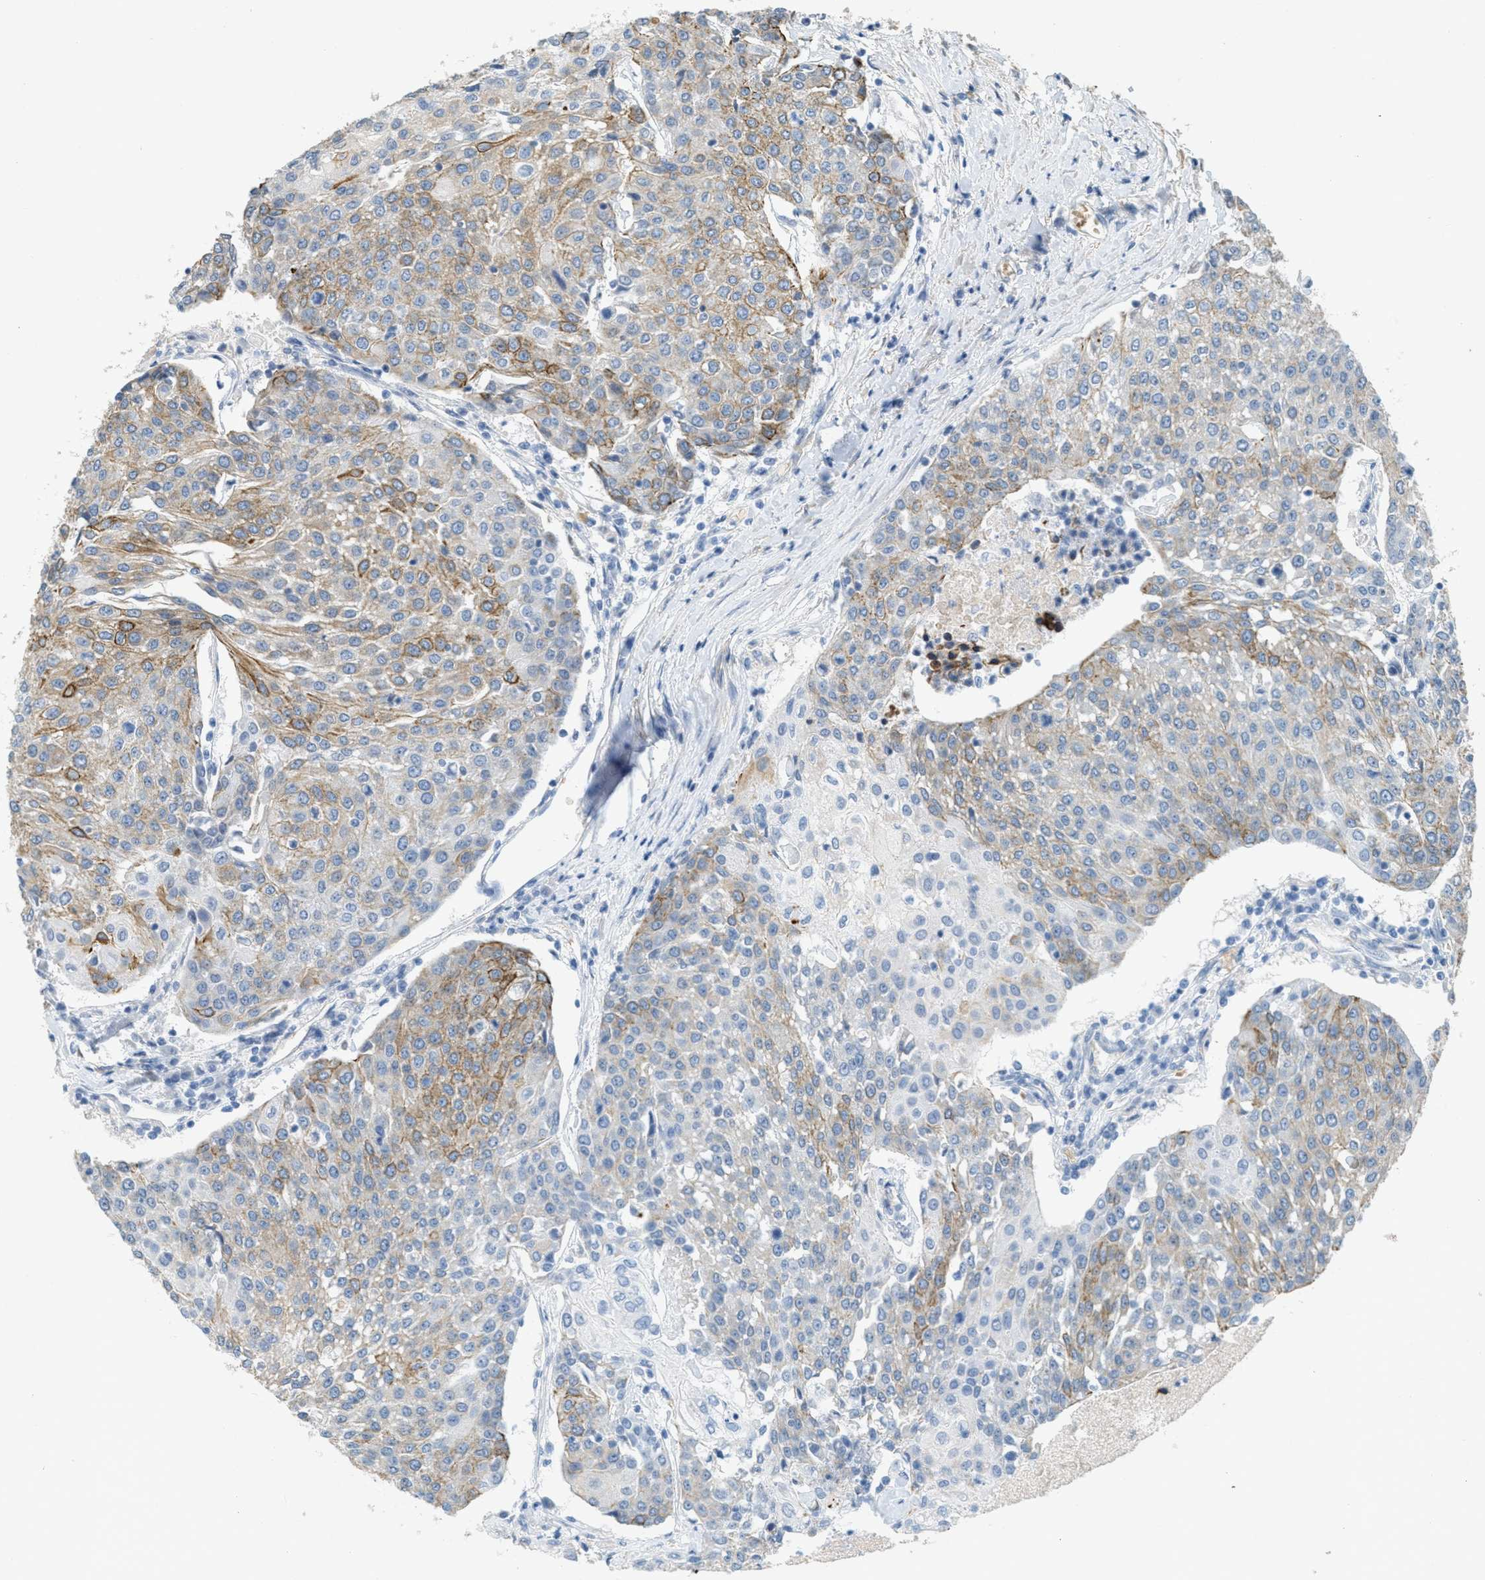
{"staining": {"intensity": "moderate", "quantity": "25%-75%", "location": "cytoplasmic/membranous"}, "tissue": "urothelial cancer", "cell_type": "Tumor cells", "image_type": "cancer", "snomed": [{"axis": "morphology", "description": "Urothelial carcinoma, High grade"}, {"axis": "topography", "description": "Urinary bladder"}], "caption": "IHC histopathology image of human high-grade urothelial carcinoma stained for a protein (brown), which demonstrates medium levels of moderate cytoplasmic/membranous staining in about 25%-75% of tumor cells.", "gene": "MRS2", "patient": {"sex": "female", "age": 85}}